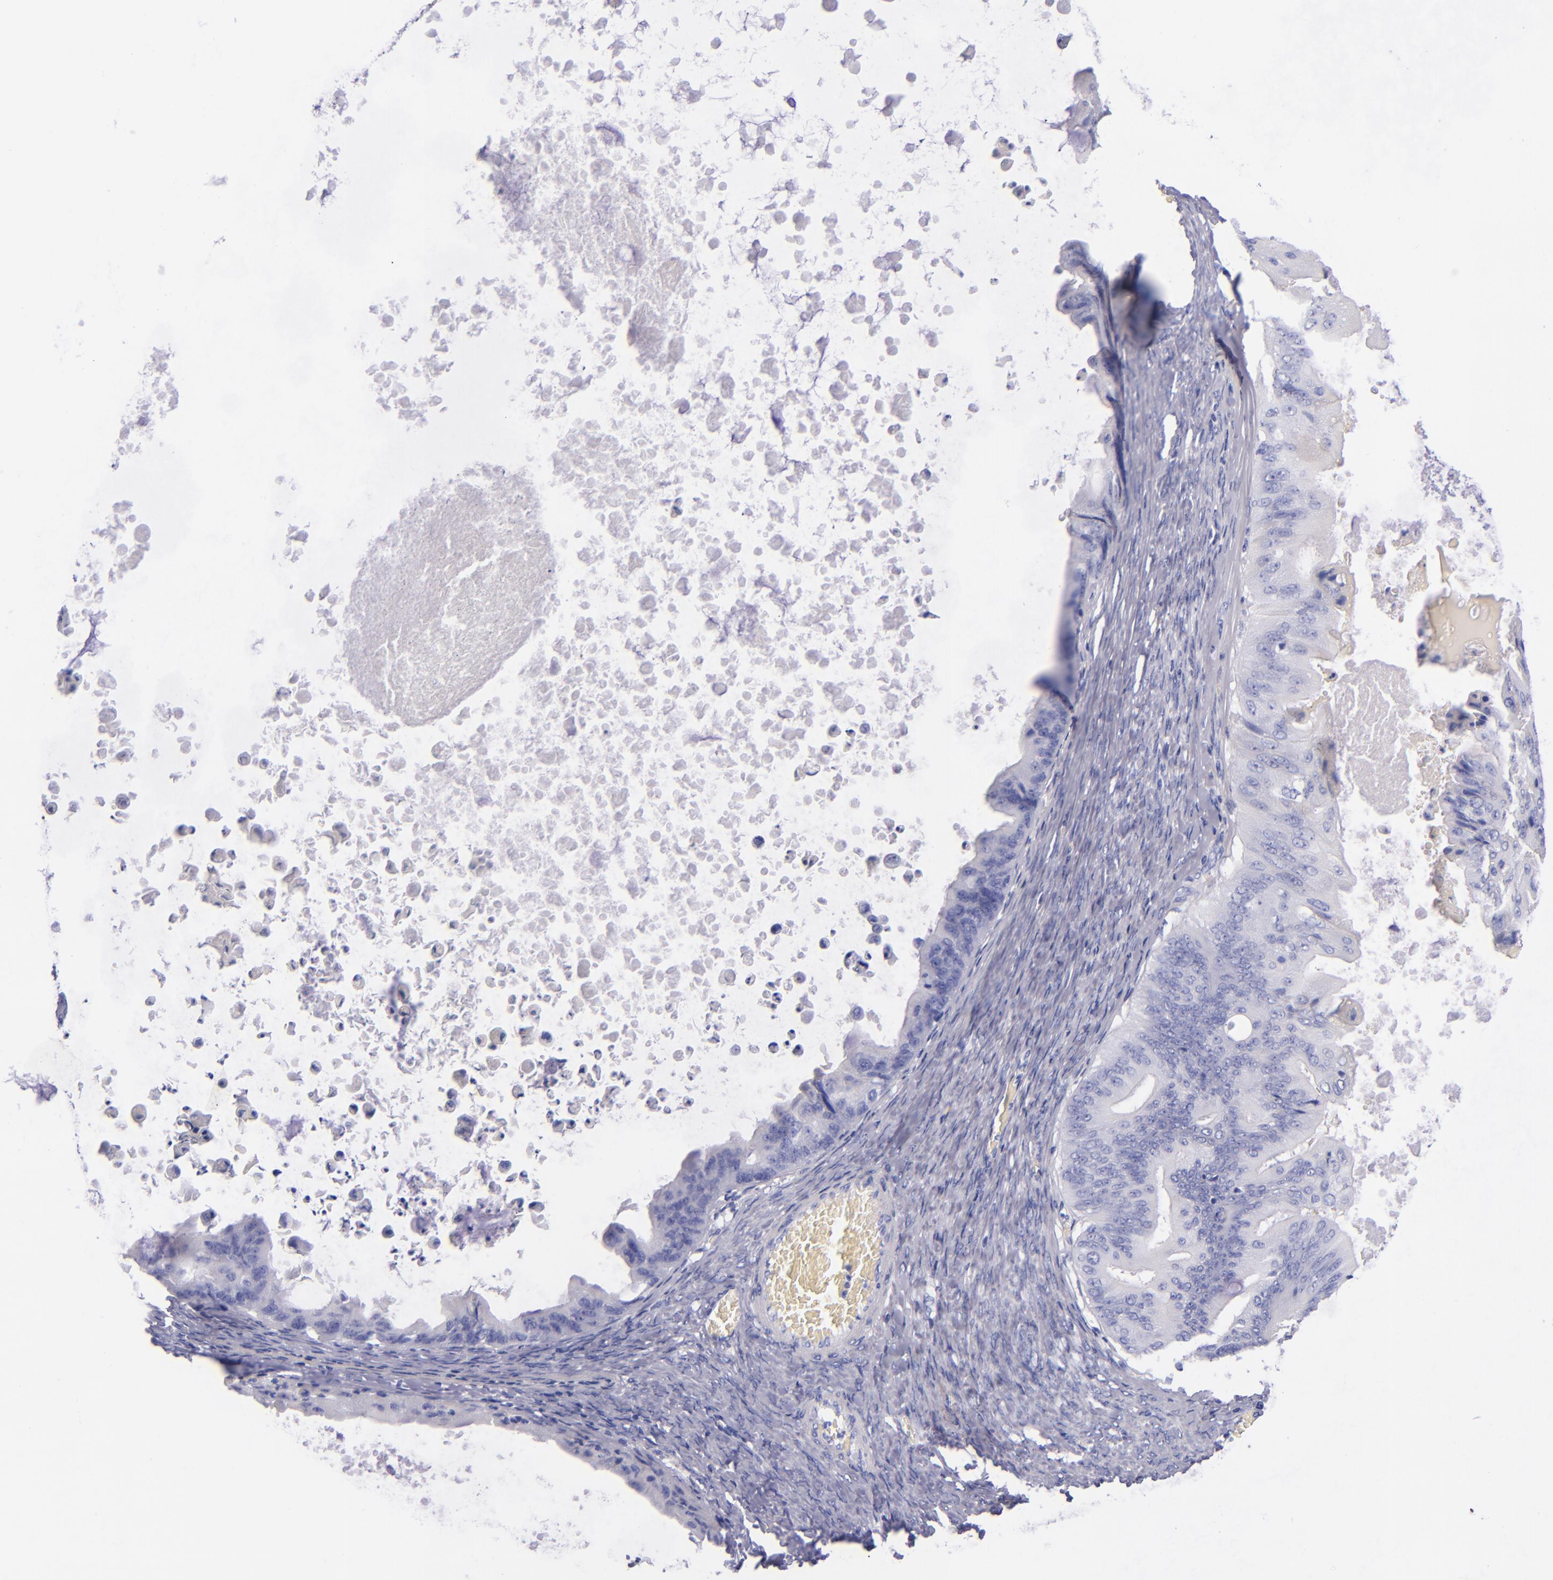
{"staining": {"intensity": "negative", "quantity": "none", "location": "none"}, "tissue": "ovarian cancer", "cell_type": "Tumor cells", "image_type": "cancer", "snomed": [{"axis": "morphology", "description": "Cystadenocarcinoma, mucinous, NOS"}, {"axis": "topography", "description": "Ovary"}], "caption": "Human ovarian cancer (mucinous cystadenocarcinoma) stained for a protein using IHC displays no expression in tumor cells.", "gene": "LAG3", "patient": {"sex": "female", "age": 37}}